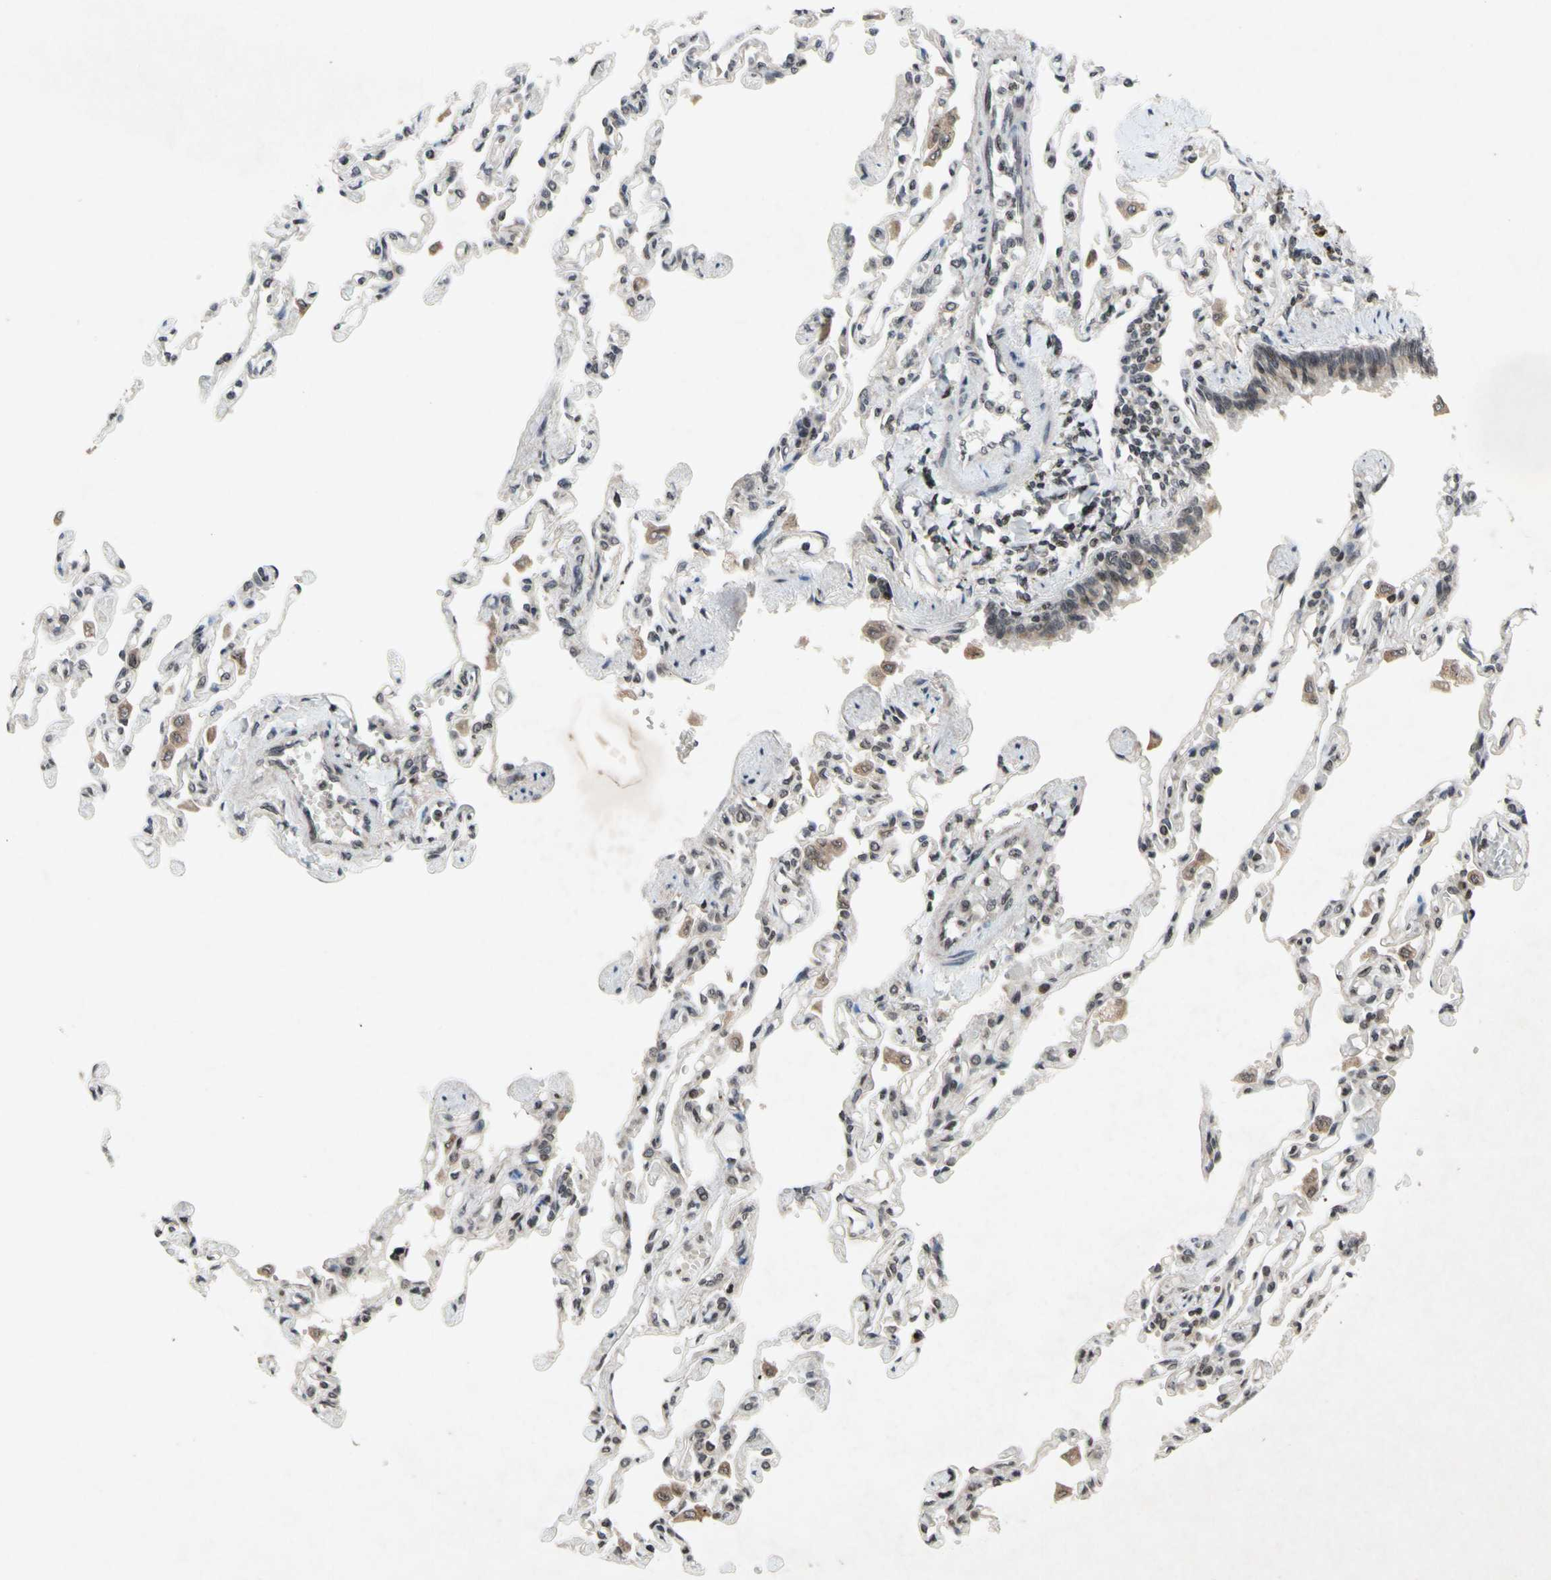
{"staining": {"intensity": "weak", "quantity": "25%-75%", "location": "cytoplasmic/membranous,nuclear"}, "tissue": "lung", "cell_type": "Alveolar cells", "image_type": "normal", "snomed": [{"axis": "morphology", "description": "Normal tissue, NOS"}, {"axis": "topography", "description": "Lung"}], "caption": "Immunohistochemical staining of normal human lung demonstrates weak cytoplasmic/membranous,nuclear protein positivity in approximately 25%-75% of alveolar cells.", "gene": "XPO1", "patient": {"sex": "male", "age": 21}}